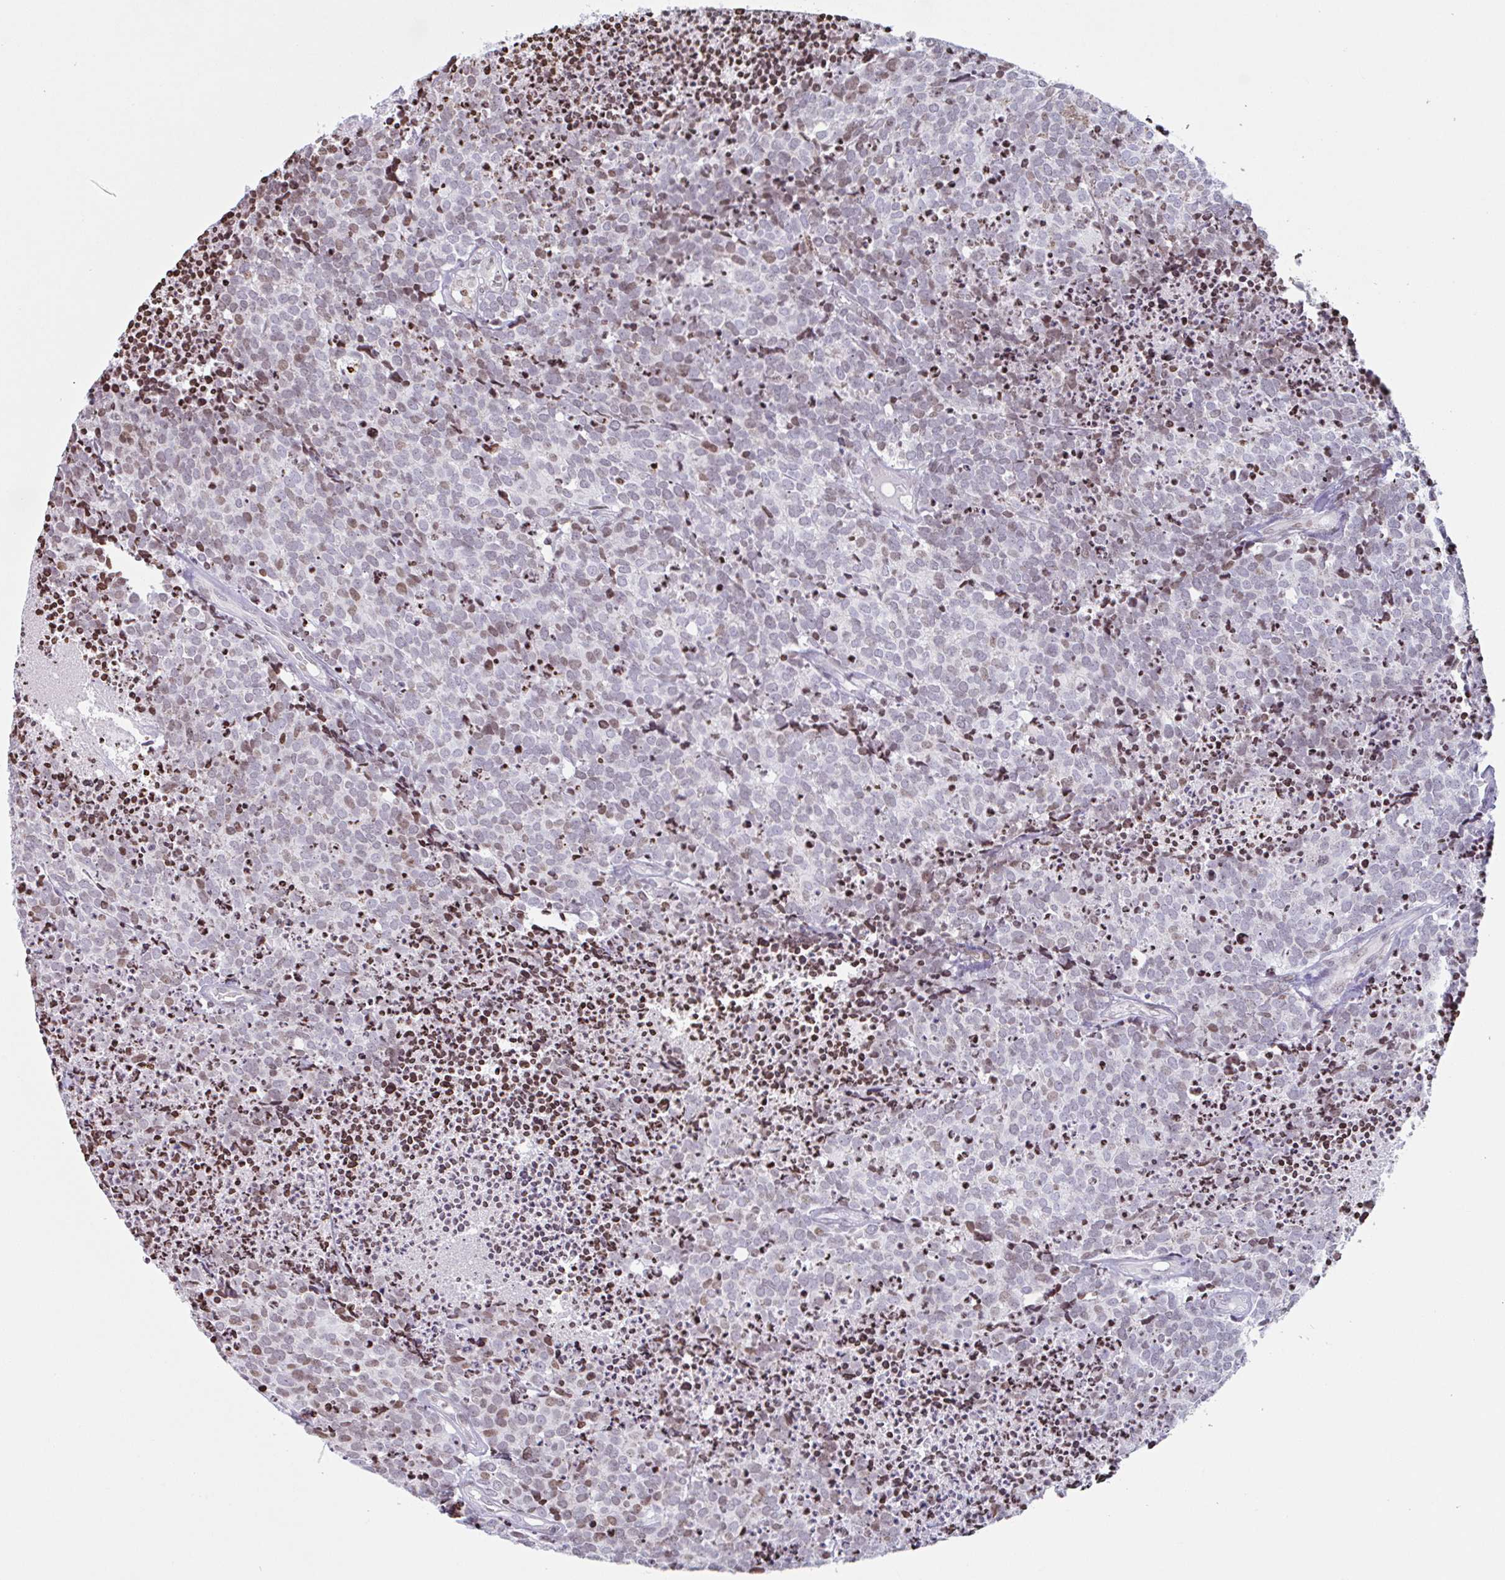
{"staining": {"intensity": "moderate", "quantity": "<25%", "location": "nuclear"}, "tissue": "carcinoid", "cell_type": "Tumor cells", "image_type": "cancer", "snomed": [{"axis": "morphology", "description": "Carcinoid, malignant, NOS"}, {"axis": "topography", "description": "Skin"}], "caption": "Carcinoid tissue exhibits moderate nuclear staining in approximately <25% of tumor cells, visualized by immunohistochemistry.", "gene": "NOL6", "patient": {"sex": "female", "age": 79}}